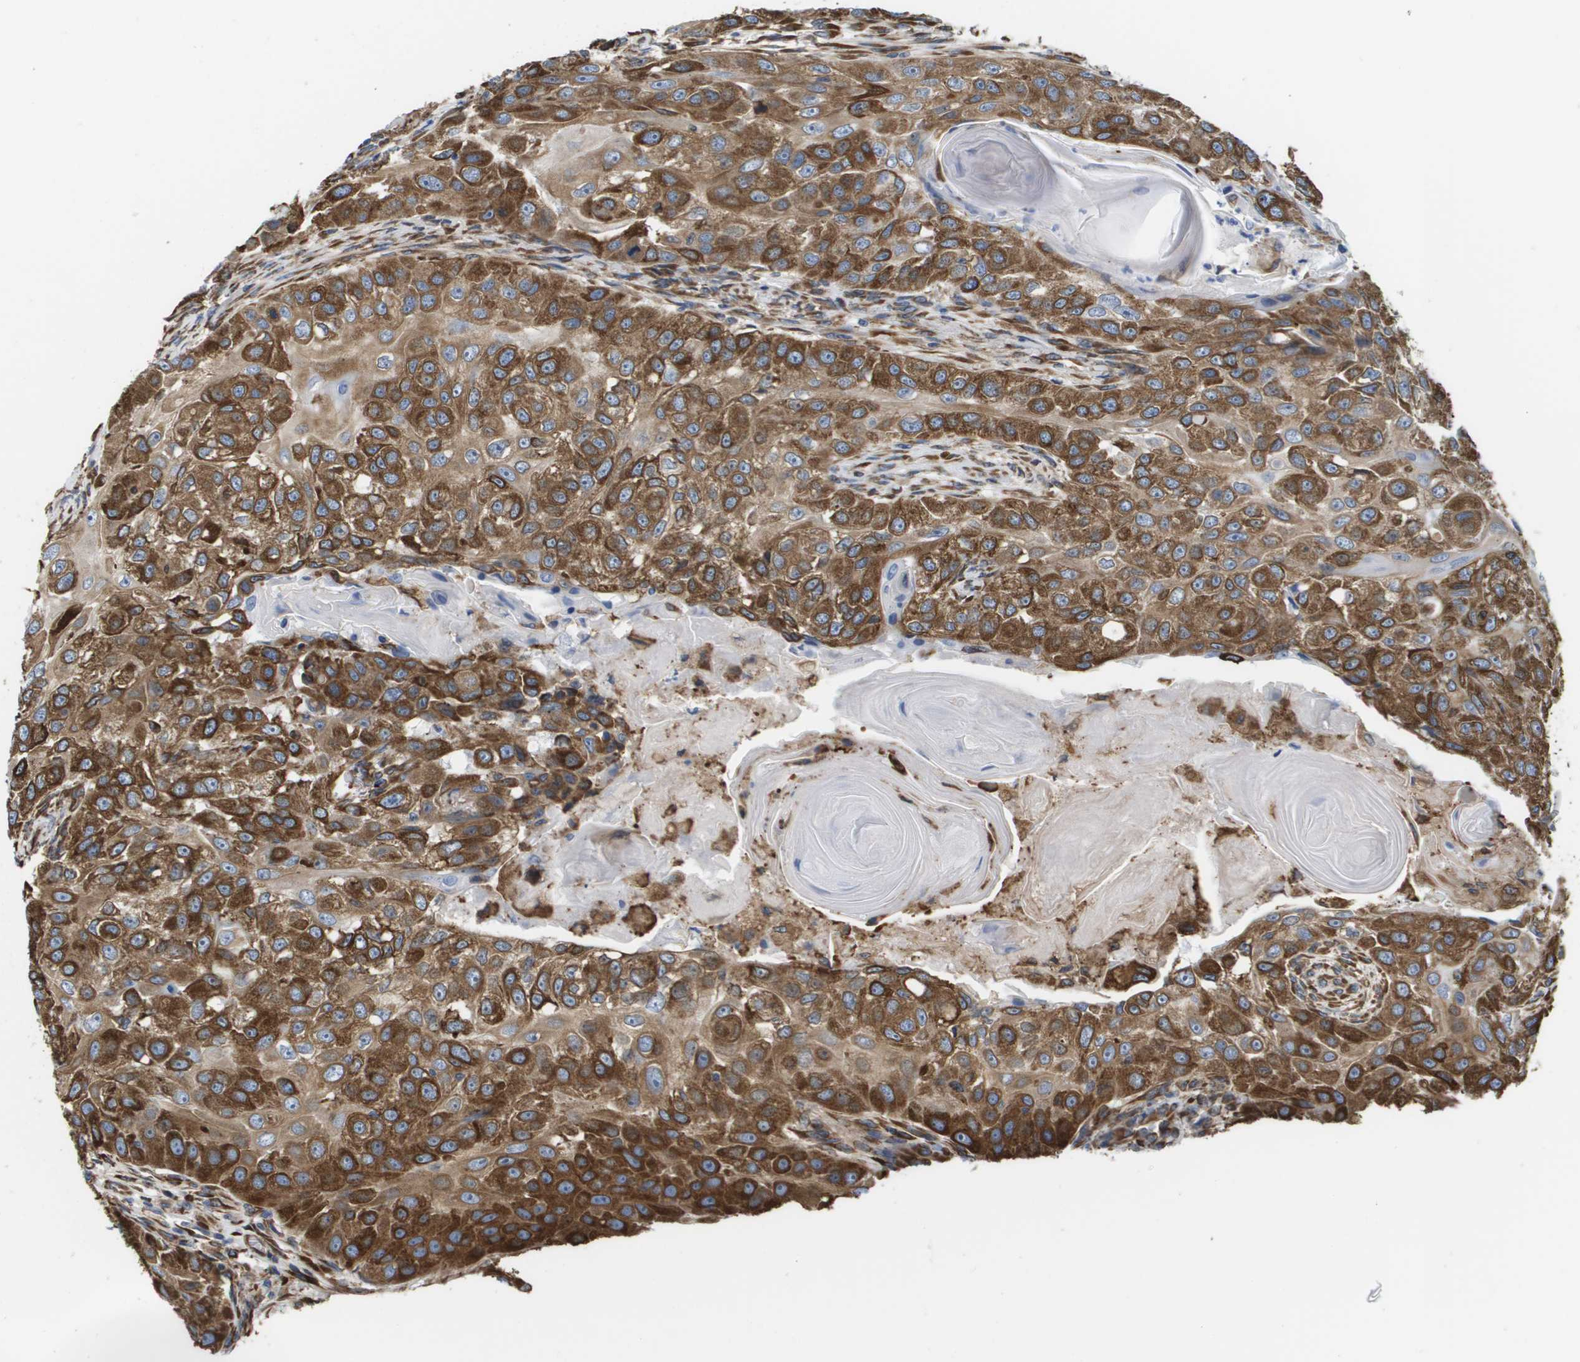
{"staining": {"intensity": "strong", "quantity": ">75%", "location": "cytoplasmic/membranous"}, "tissue": "head and neck cancer", "cell_type": "Tumor cells", "image_type": "cancer", "snomed": [{"axis": "morphology", "description": "Normal tissue, NOS"}, {"axis": "morphology", "description": "Squamous cell carcinoma, NOS"}, {"axis": "topography", "description": "Skeletal muscle"}, {"axis": "topography", "description": "Head-Neck"}], "caption": "Human squamous cell carcinoma (head and neck) stained with a brown dye reveals strong cytoplasmic/membranous positive staining in about >75% of tumor cells.", "gene": "ST3GAL2", "patient": {"sex": "male", "age": 51}}